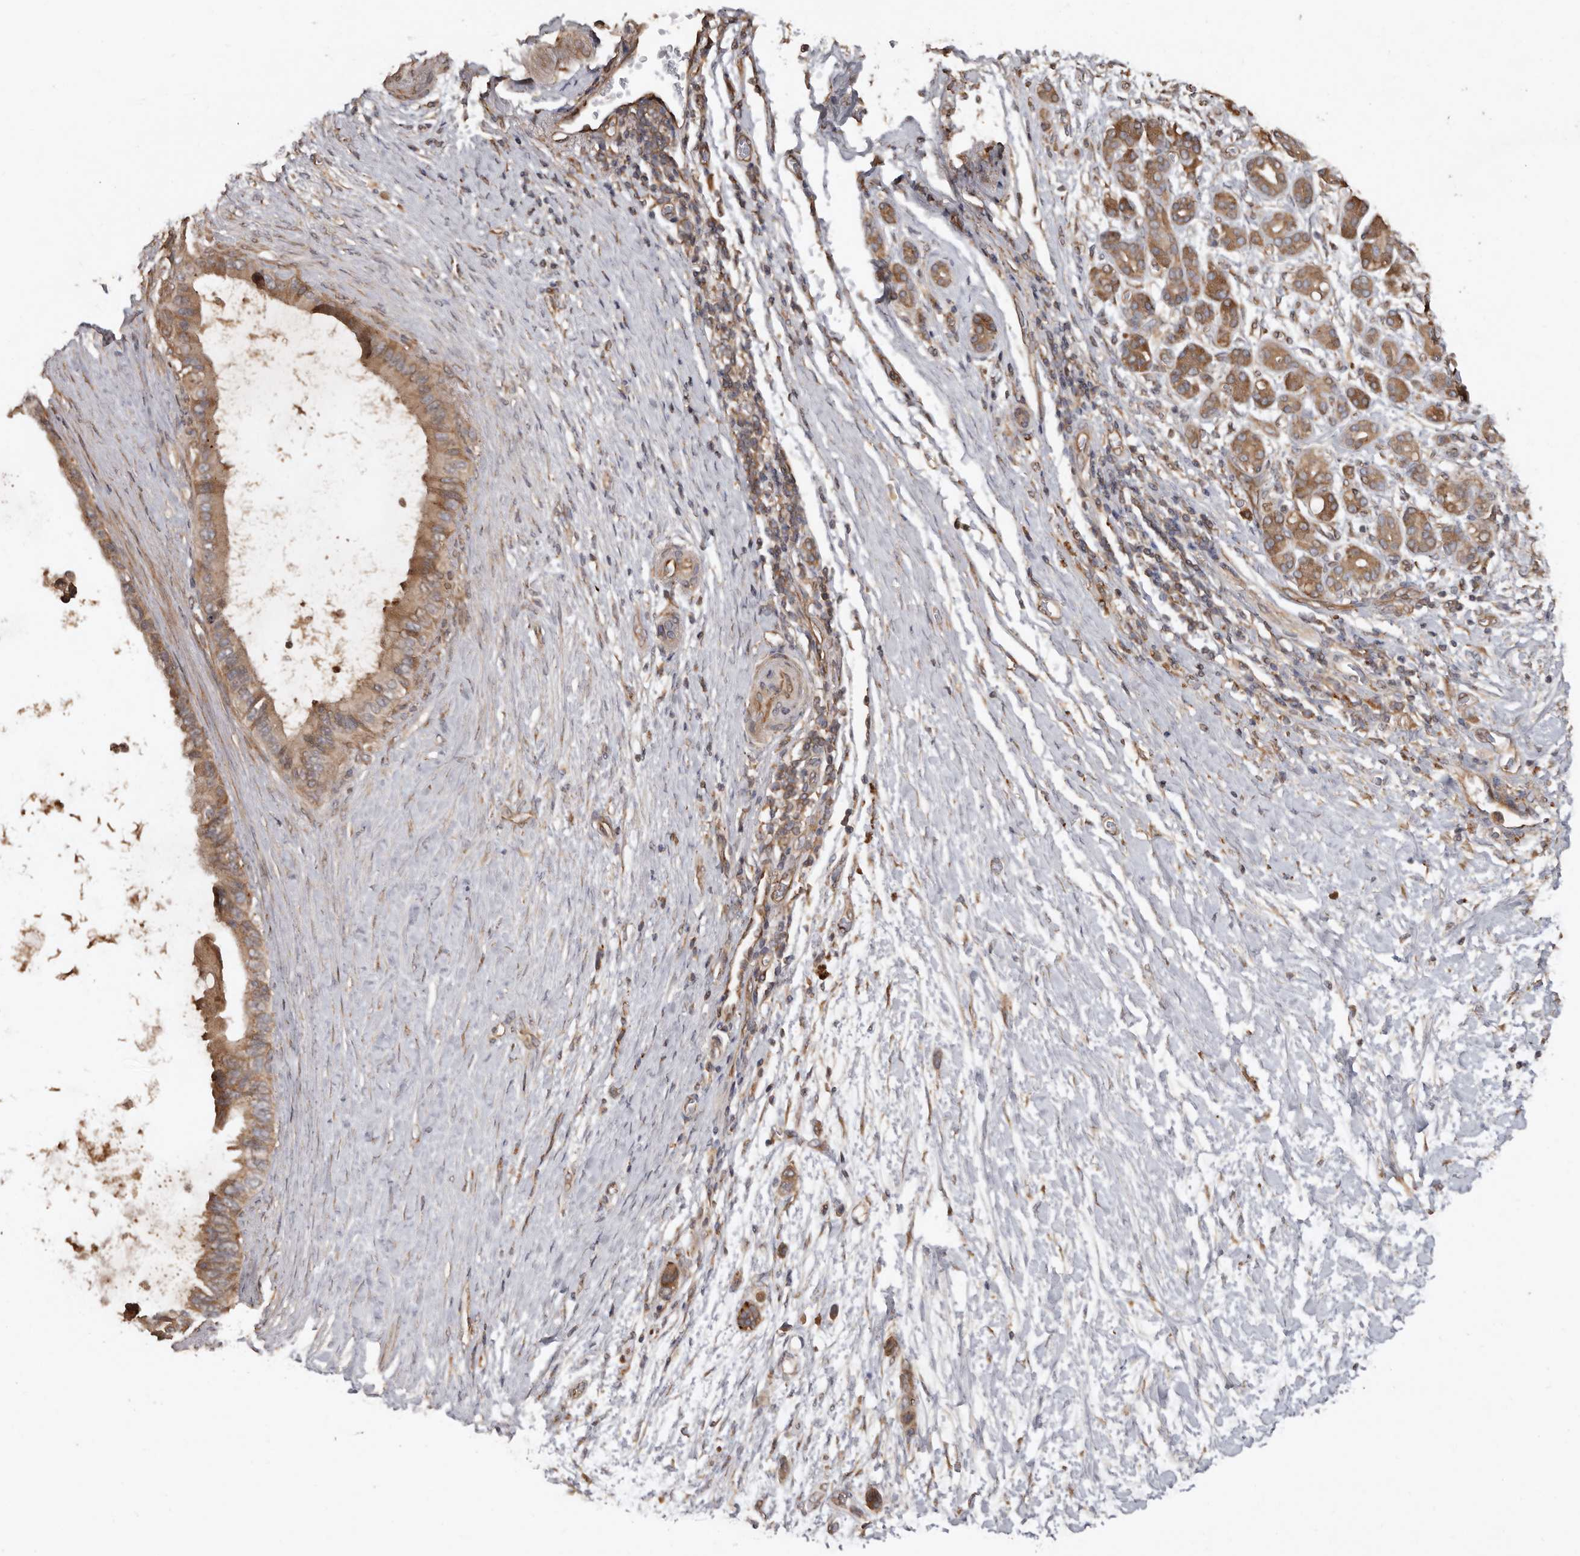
{"staining": {"intensity": "moderate", "quantity": ">75%", "location": "cytoplasmic/membranous"}, "tissue": "pancreatic cancer", "cell_type": "Tumor cells", "image_type": "cancer", "snomed": [{"axis": "morphology", "description": "Adenocarcinoma, NOS"}, {"axis": "topography", "description": "Pancreas"}], "caption": "Pancreatic cancer (adenocarcinoma) was stained to show a protein in brown. There is medium levels of moderate cytoplasmic/membranous positivity in approximately >75% of tumor cells.", "gene": "FLCN", "patient": {"sex": "female", "age": 72}}